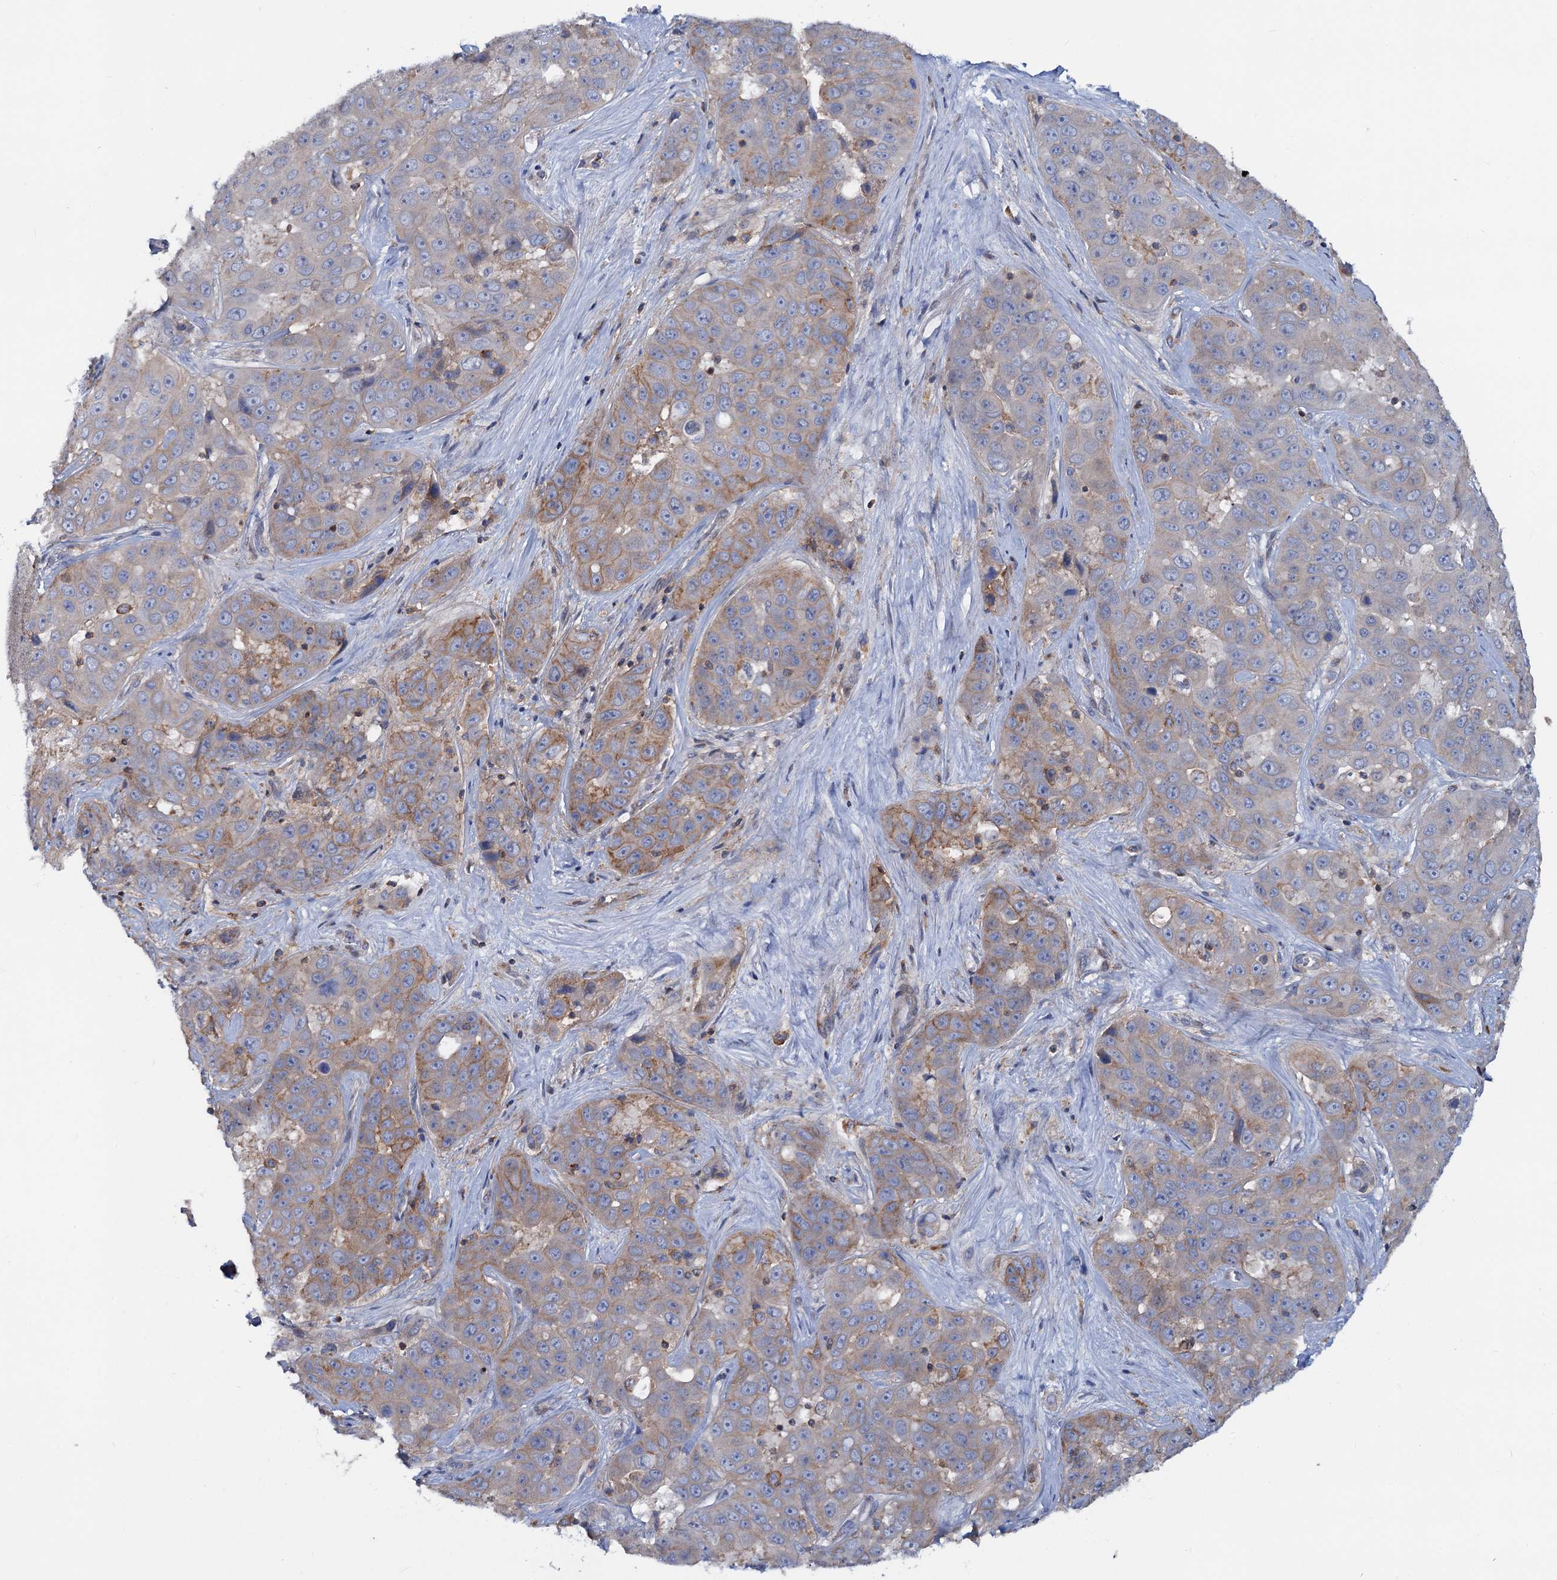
{"staining": {"intensity": "moderate", "quantity": "<25%", "location": "cytoplasmic/membranous"}, "tissue": "liver cancer", "cell_type": "Tumor cells", "image_type": "cancer", "snomed": [{"axis": "morphology", "description": "Cholangiocarcinoma"}, {"axis": "topography", "description": "Liver"}], "caption": "Liver cancer stained with a brown dye exhibits moderate cytoplasmic/membranous positive expression in about <25% of tumor cells.", "gene": "LRCH4", "patient": {"sex": "female", "age": 52}}